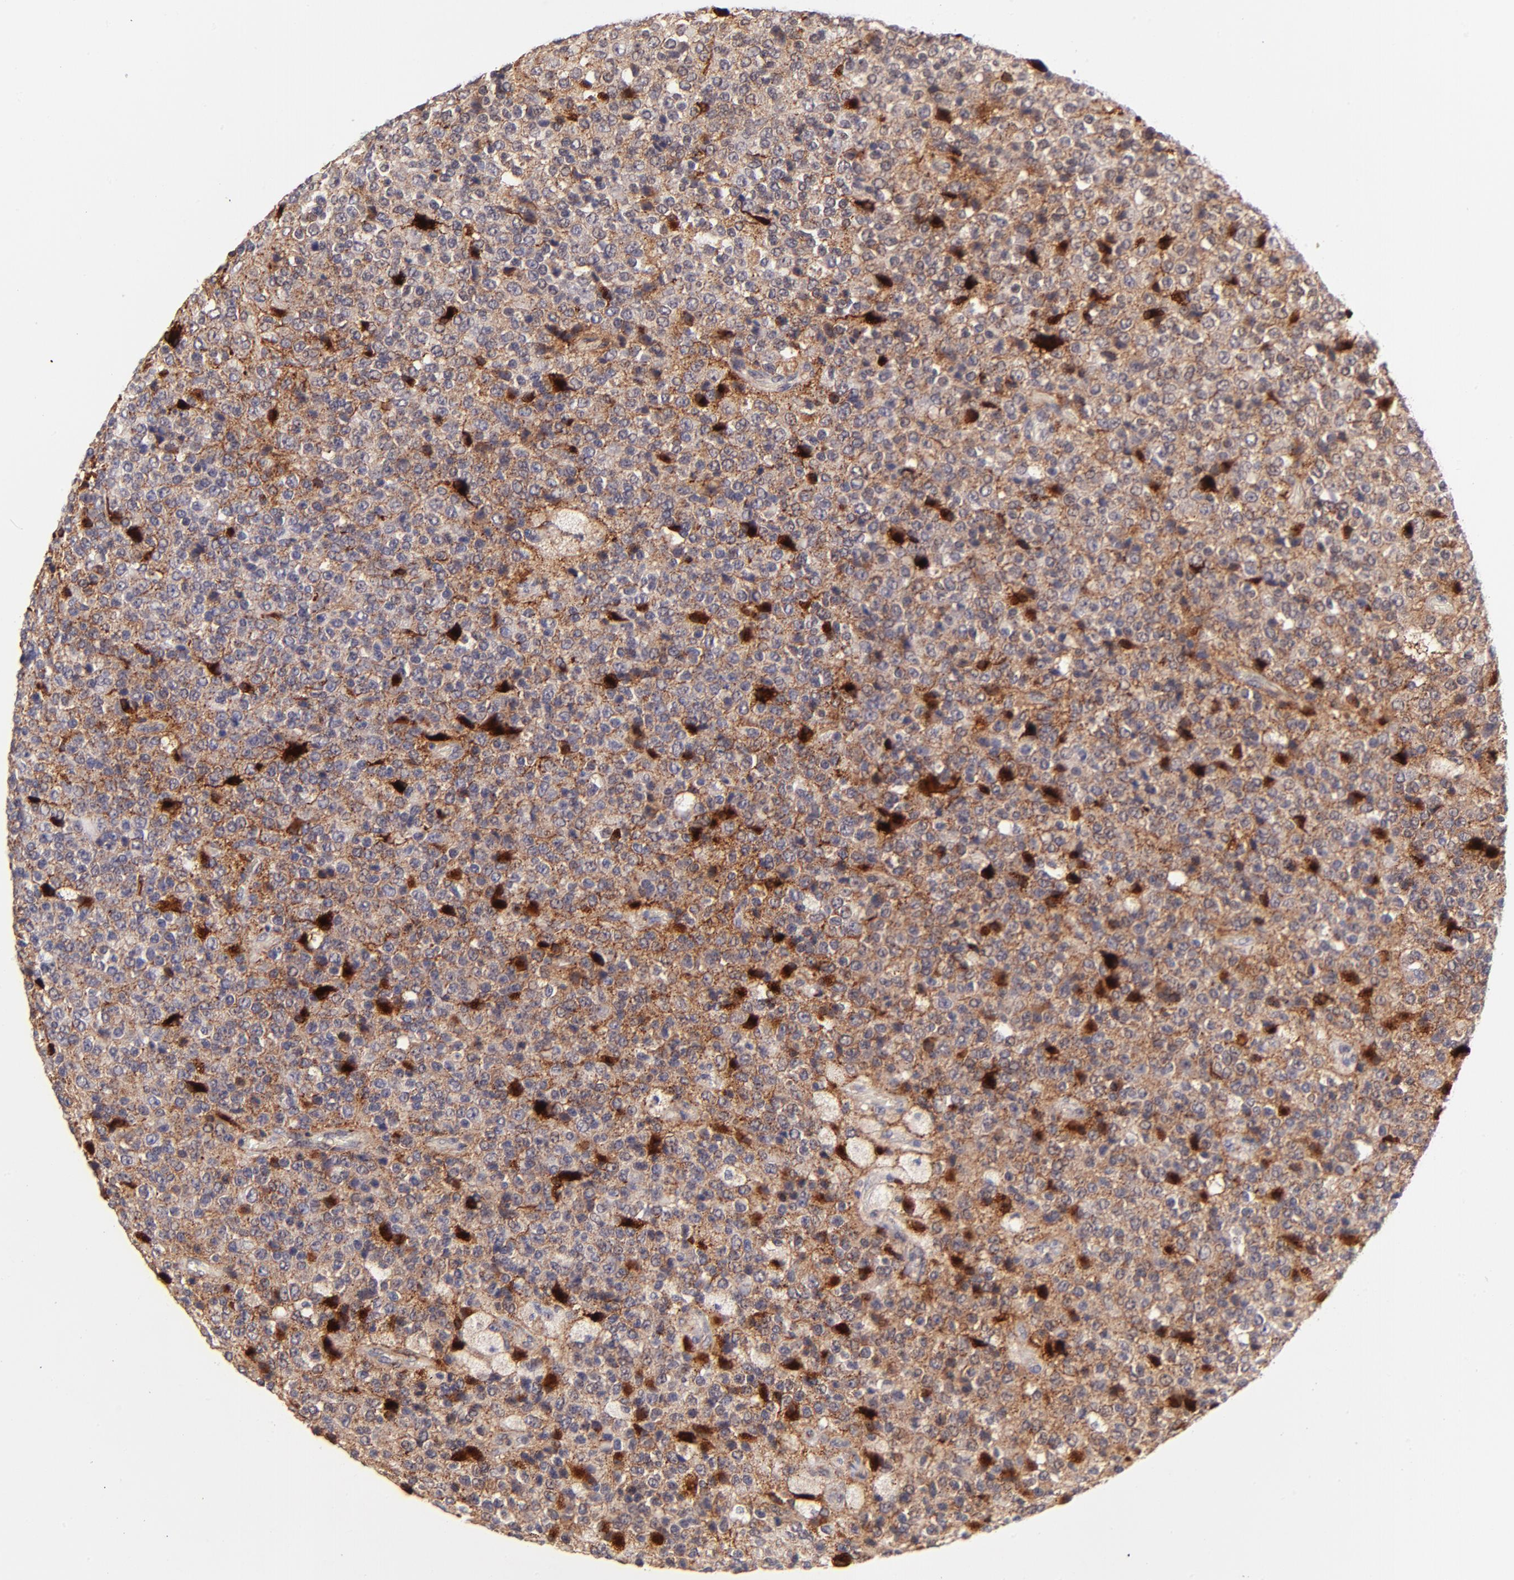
{"staining": {"intensity": "strong", "quantity": "<25%", "location": "cytoplasmic/membranous,nuclear"}, "tissue": "glioma", "cell_type": "Tumor cells", "image_type": "cancer", "snomed": [{"axis": "morphology", "description": "Glioma, malignant, High grade"}, {"axis": "topography", "description": "pancreas cauda"}], "caption": "The histopathology image exhibits staining of malignant glioma (high-grade), revealing strong cytoplasmic/membranous and nuclear protein staining (brown color) within tumor cells.", "gene": "SPARC", "patient": {"sex": "male", "age": 60}}